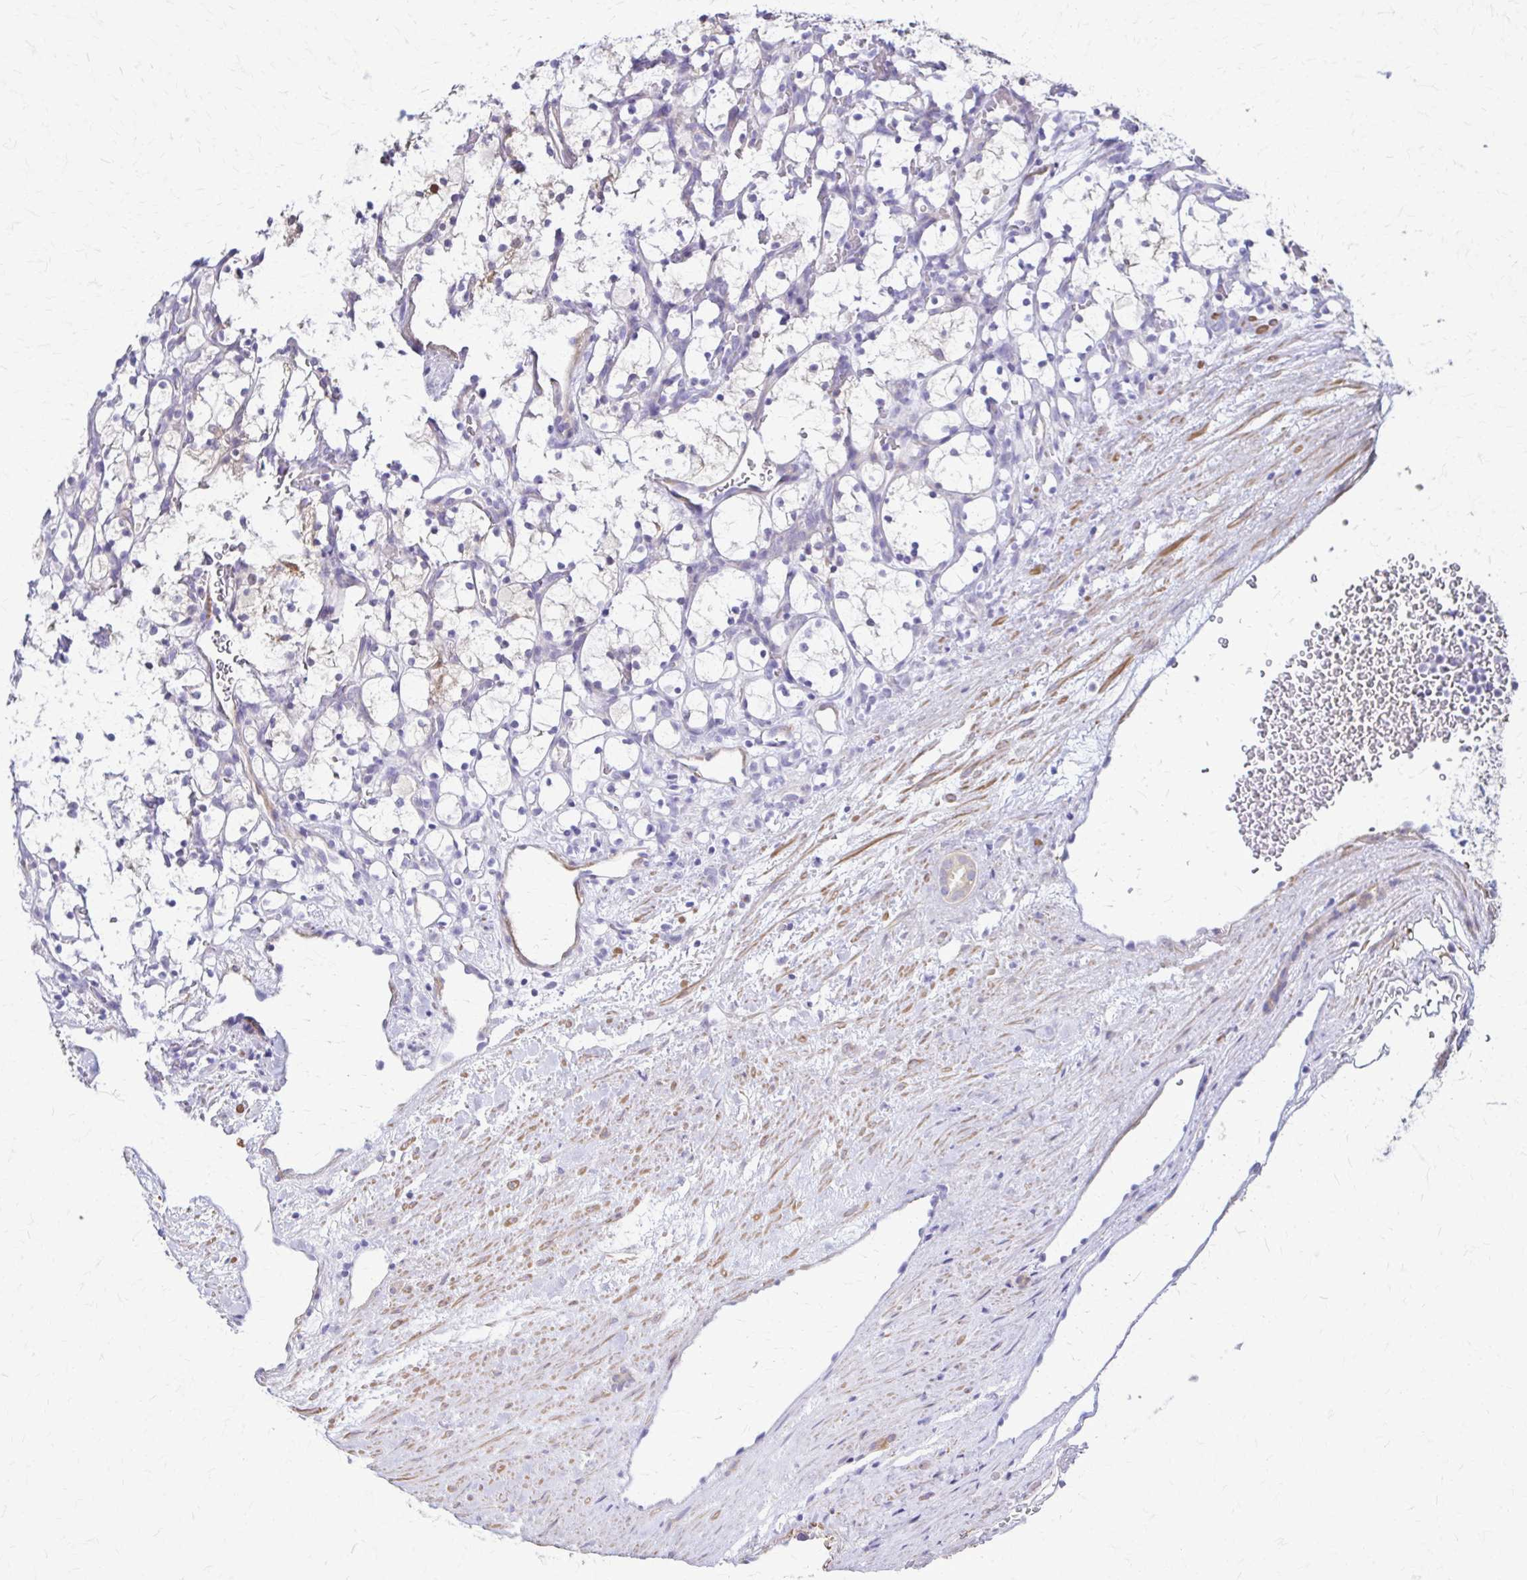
{"staining": {"intensity": "negative", "quantity": "none", "location": "none"}, "tissue": "renal cancer", "cell_type": "Tumor cells", "image_type": "cancer", "snomed": [{"axis": "morphology", "description": "Adenocarcinoma, NOS"}, {"axis": "topography", "description": "Kidney"}], "caption": "An IHC micrograph of renal cancer (adenocarcinoma) is shown. There is no staining in tumor cells of renal cancer (adenocarcinoma). The staining was performed using DAB (3,3'-diaminobenzidine) to visualize the protein expression in brown, while the nuclei were stained in blue with hematoxylin (Magnification: 20x).", "gene": "DSP", "patient": {"sex": "female", "age": 69}}